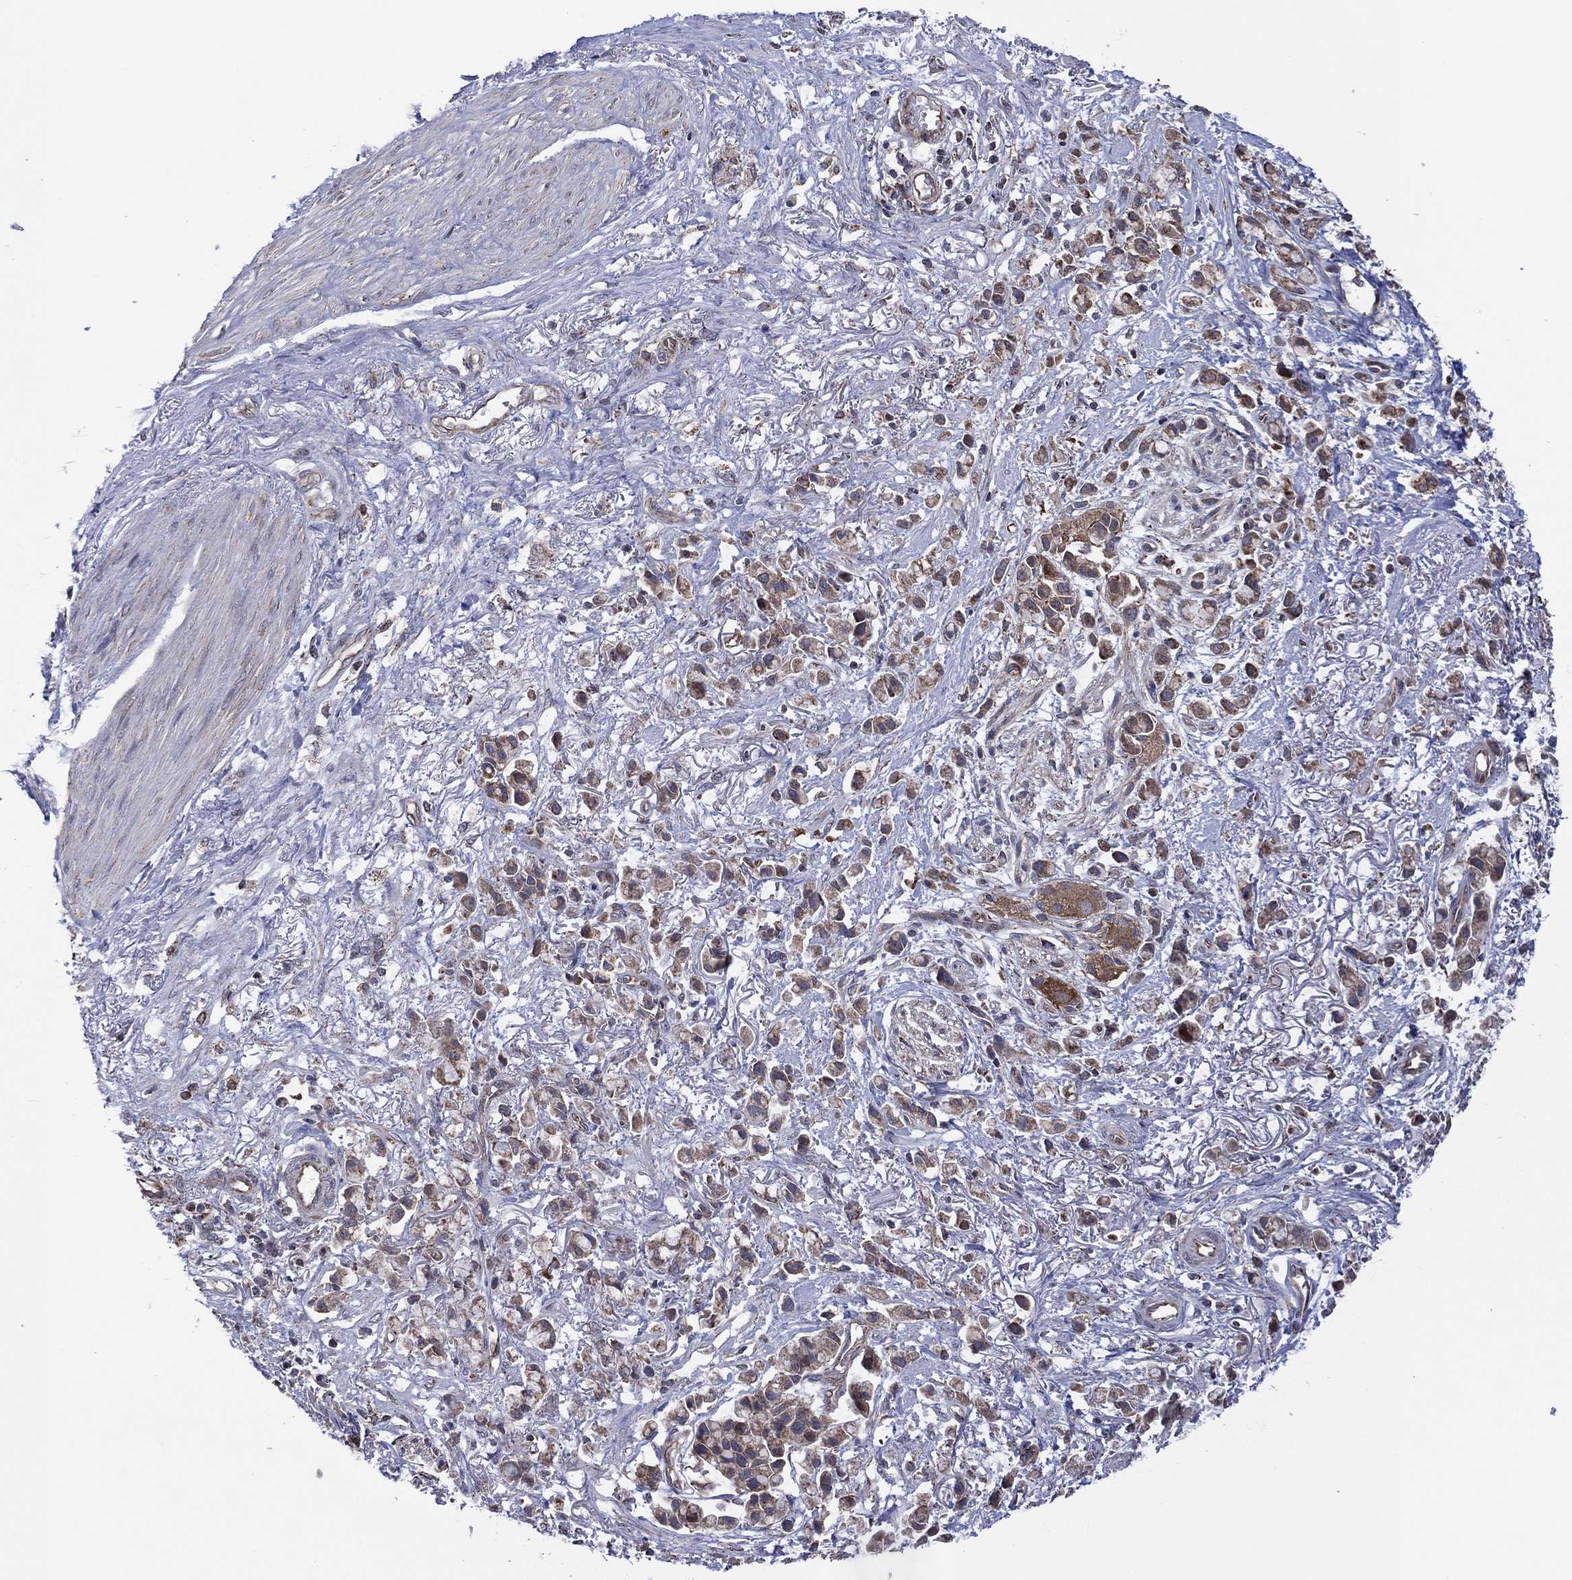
{"staining": {"intensity": "moderate", "quantity": "<25%", "location": "cytoplasmic/membranous"}, "tissue": "stomach cancer", "cell_type": "Tumor cells", "image_type": "cancer", "snomed": [{"axis": "morphology", "description": "Adenocarcinoma, NOS"}, {"axis": "topography", "description": "Stomach"}], "caption": "Immunohistochemistry (IHC) photomicrograph of neoplastic tissue: human stomach cancer stained using IHC reveals low levels of moderate protein expression localized specifically in the cytoplasmic/membranous of tumor cells, appearing as a cytoplasmic/membranous brown color.", "gene": "PIDD1", "patient": {"sex": "female", "age": 81}}